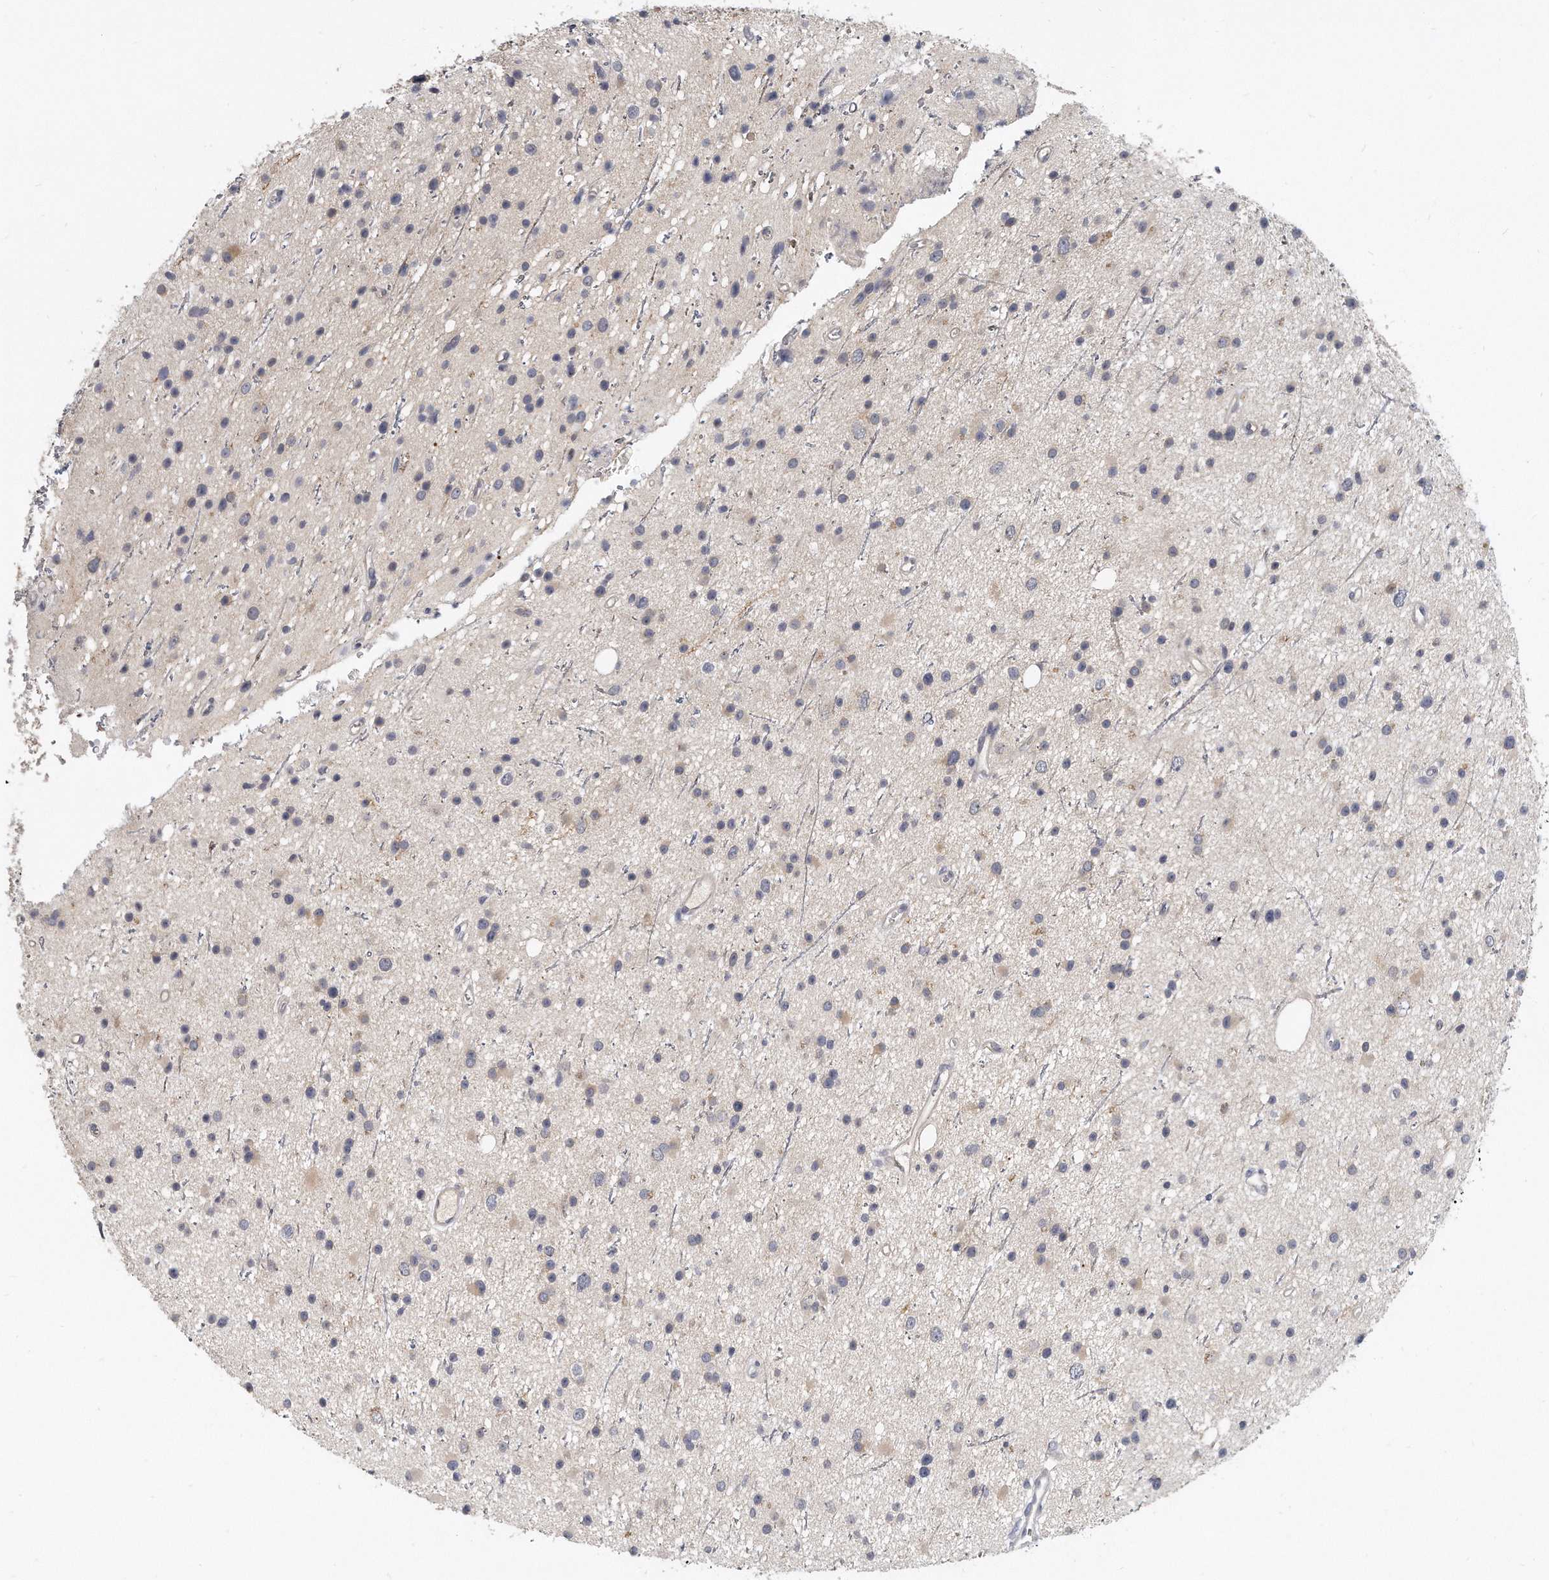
{"staining": {"intensity": "weak", "quantity": "25%-75%", "location": "cytoplasmic/membranous"}, "tissue": "glioma", "cell_type": "Tumor cells", "image_type": "cancer", "snomed": [{"axis": "morphology", "description": "Glioma, malignant, Low grade"}, {"axis": "topography", "description": "Cerebral cortex"}], "caption": "About 25%-75% of tumor cells in glioma show weak cytoplasmic/membranous protein expression as visualized by brown immunohistochemical staining.", "gene": "KLHL7", "patient": {"sex": "female", "age": 39}}